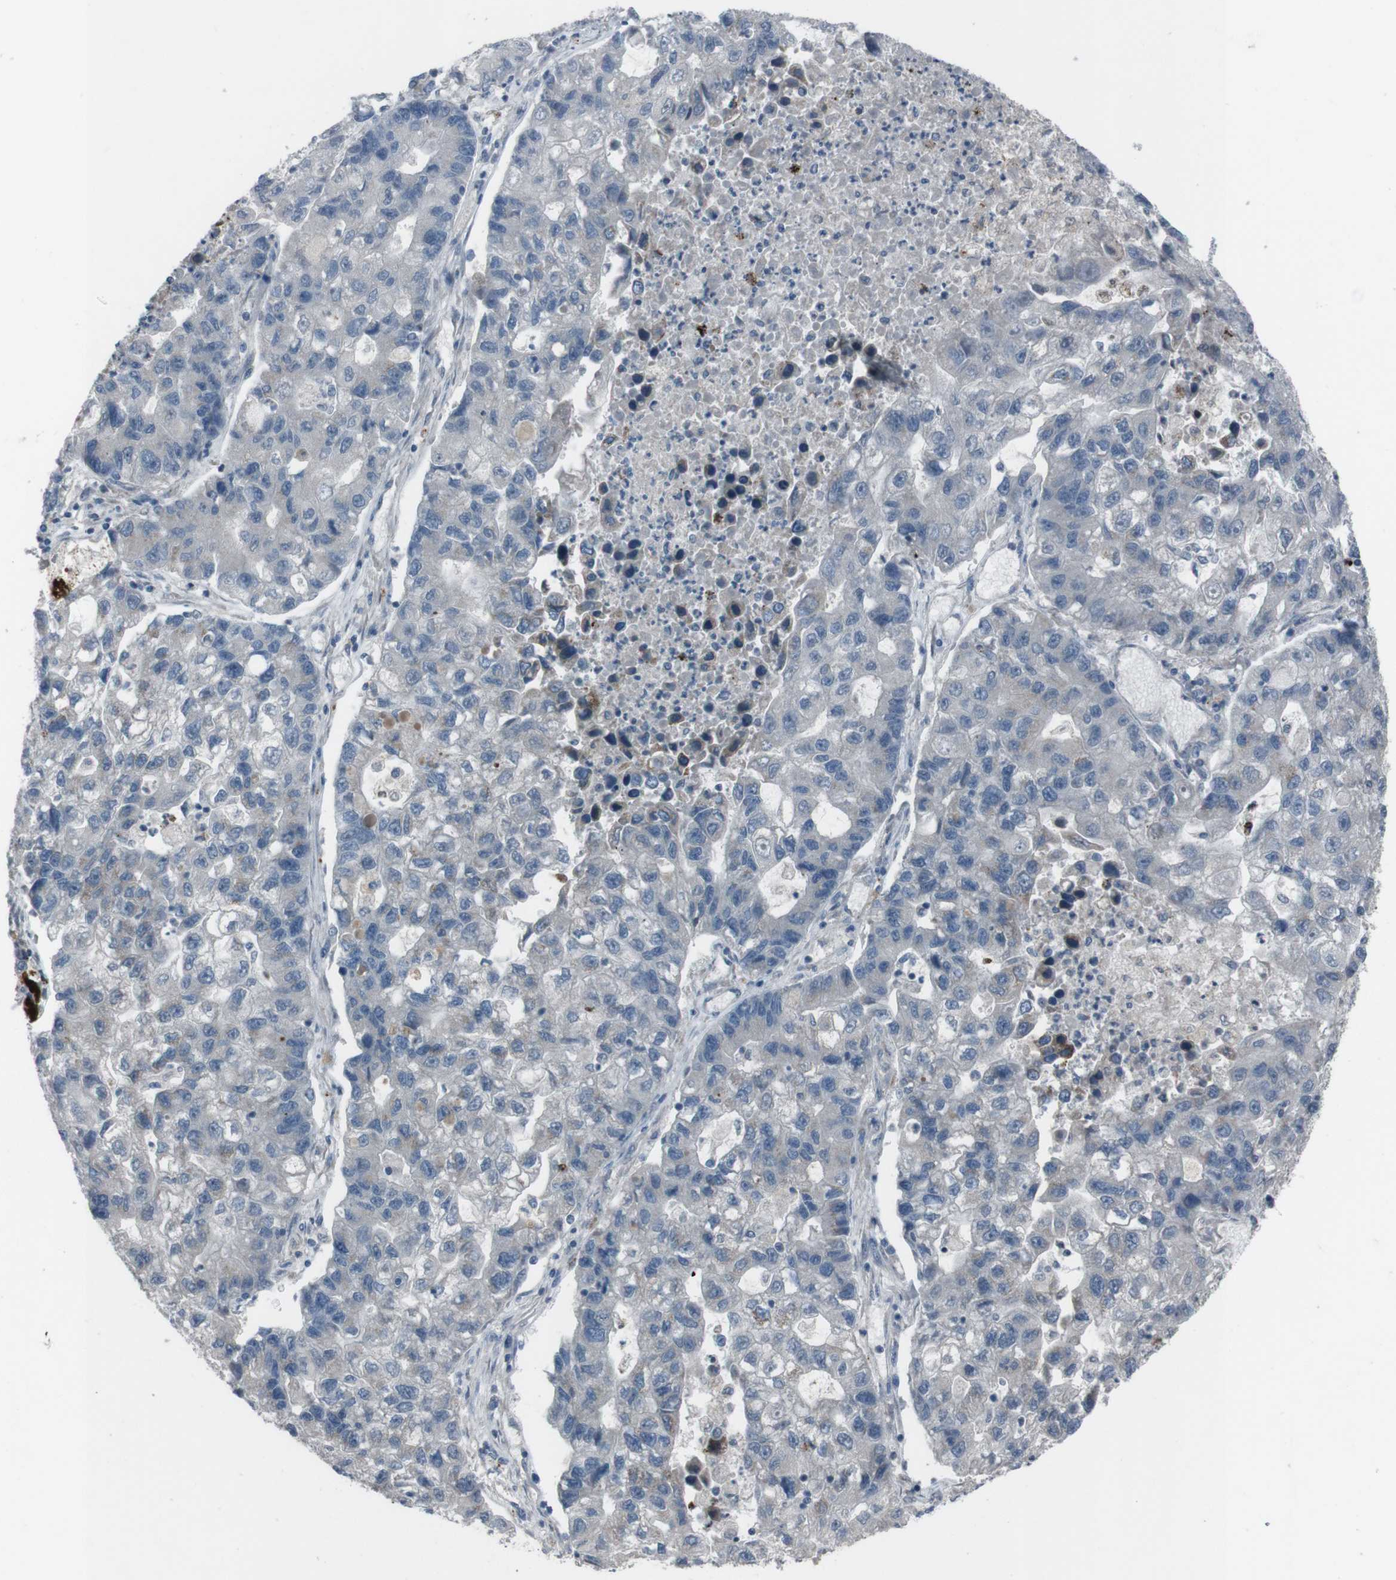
{"staining": {"intensity": "negative", "quantity": "none", "location": "none"}, "tissue": "lung cancer", "cell_type": "Tumor cells", "image_type": "cancer", "snomed": [{"axis": "morphology", "description": "Adenocarcinoma, NOS"}, {"axis": "topography", "description": "Lung"}], "caption": "Histopathology image shows no significant protein staining in tumor cells of lung cancer (adenocarcinoma).", "gene": "EFNA5", "patient": {"sex": "female", "age": 51}}